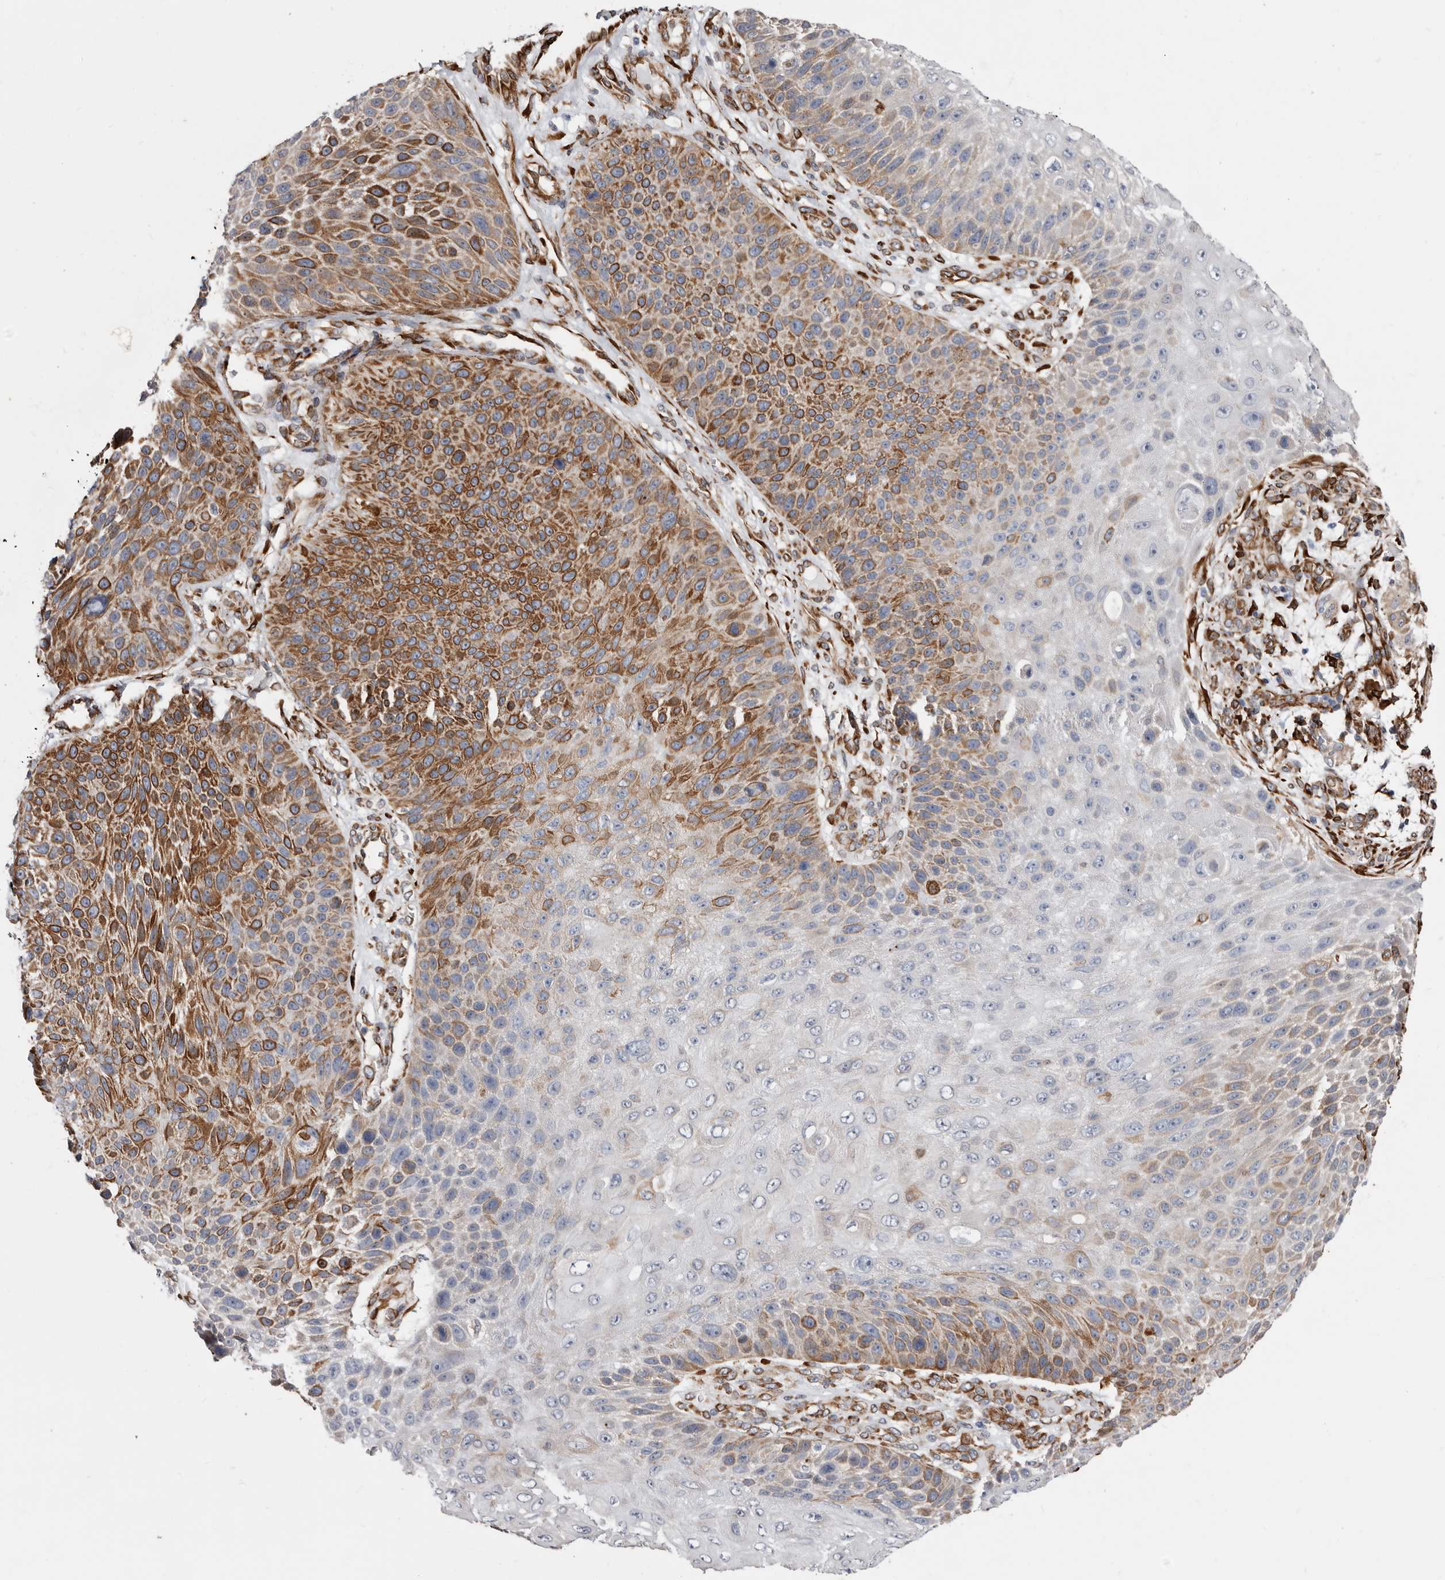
{"staining": {"intensity": "moderate", "quantity": "25%-75%", "location": "cytoplasmic/membranous"}, "tissue": "skin cancer", "cell_type": "Tumor cells", "image_type": "cancer", "snomed": [{"axis": "morphology", "description": "Squamous cell carcinoma, NOS"}, {"axis": "topography", "description": "Skin"}], "caption": "A high-resolution image shows immunohistochemistry (IHC) staining of skin squamous cell carcinoma, which reveals moderate cytoplasmic/membranous staining in approximately 25%-75% of tumor cells.", "gene": "SEMA3E", "patient": {"sex": "female", "age": 88}}